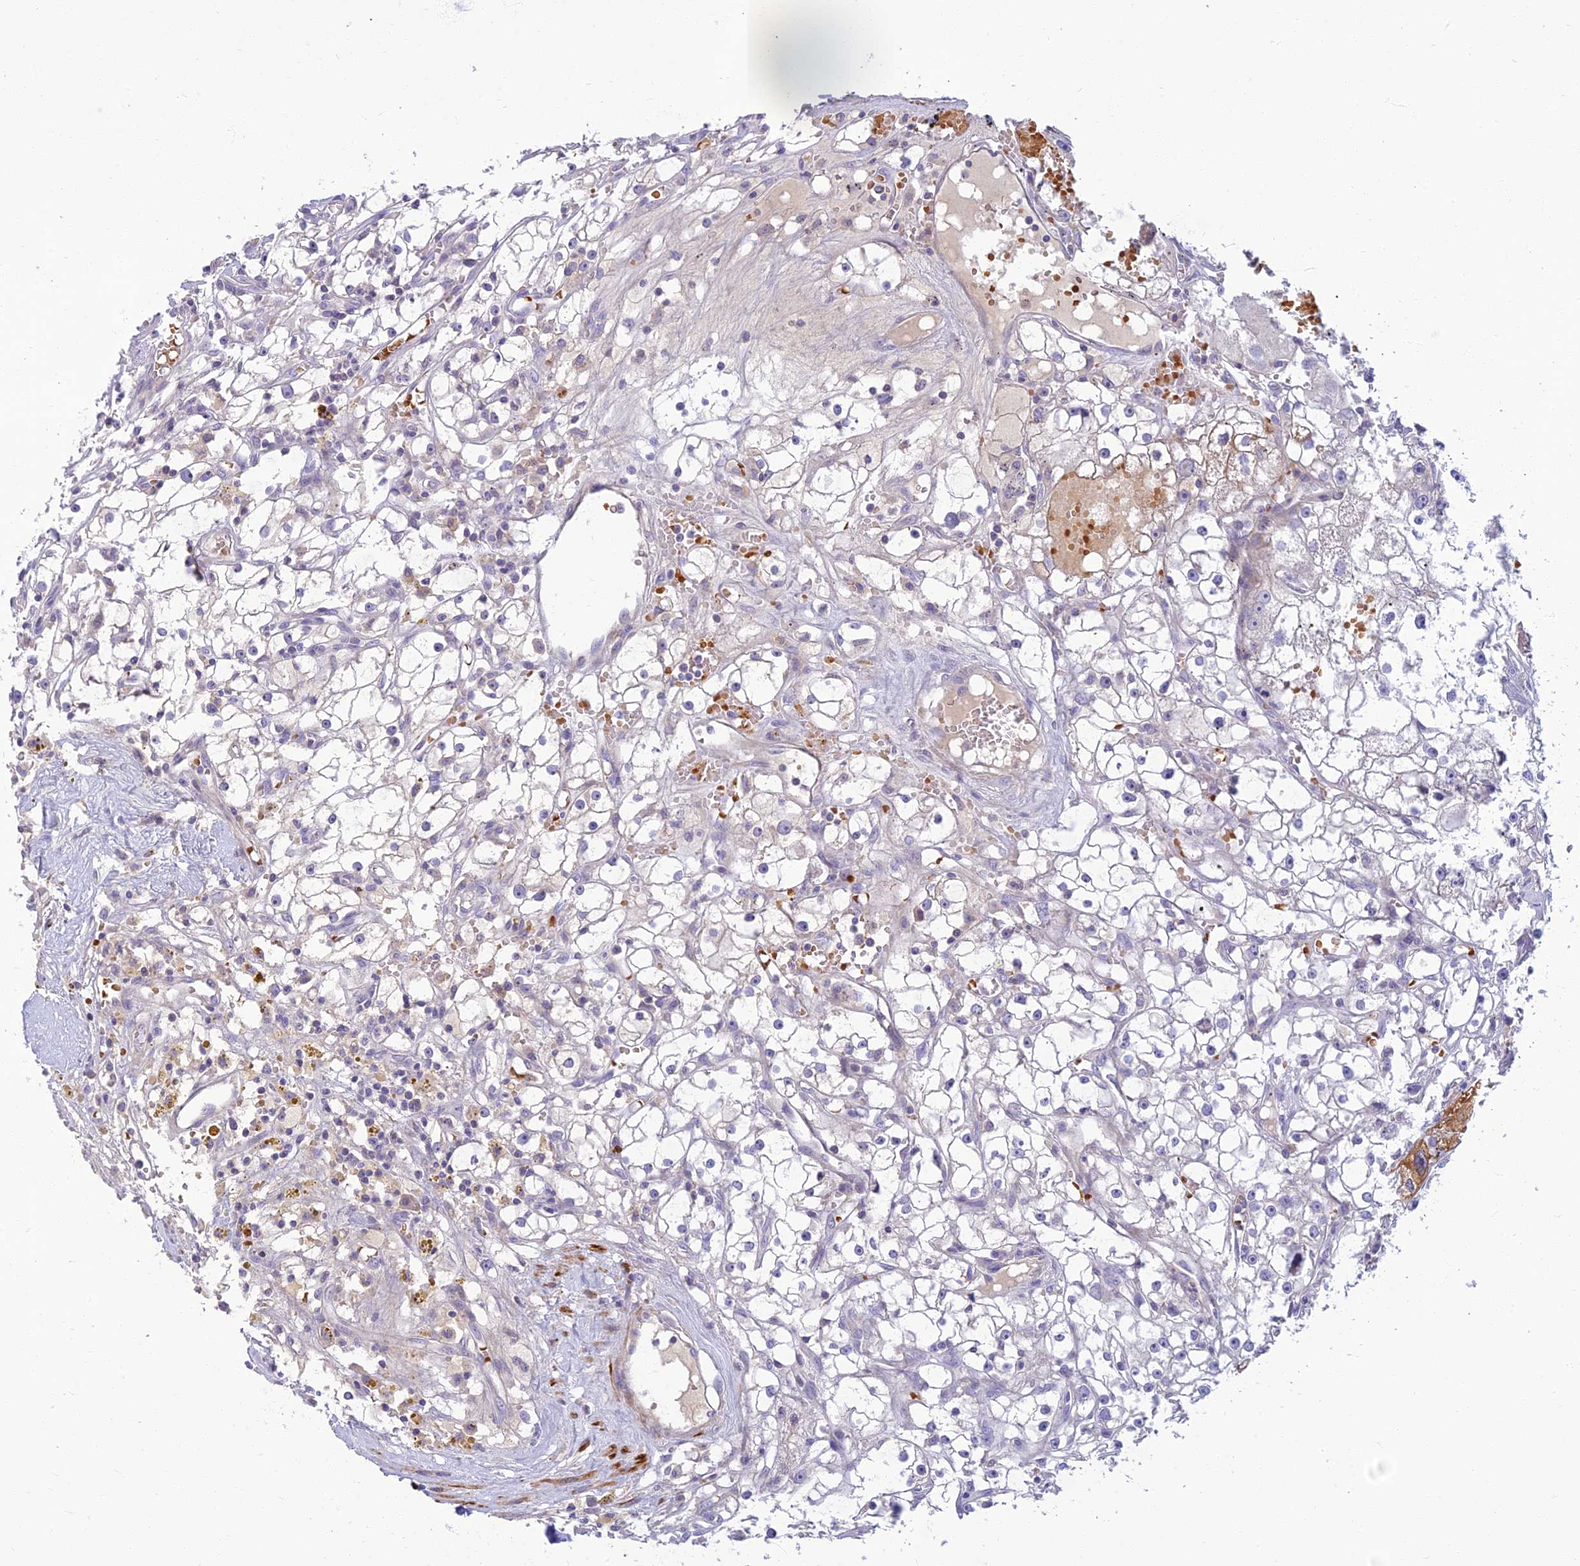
{"staining": {"intensity": "negative", "quantity": "none", "location": "none"}, "tissue": "renal cancer", "cell_type": "Tumor cells", "image_type": "cancer", "snomed": [{"axis": "morphology", "description": "Adenocarcinoma, NOS"}, {"axis": "topography", "description": "Kidney"}], "caption": "The histopathology image shows no significant positivity in tumor cells of renal adenocarcinoma.", "gene": "CLIP4", "patient": {"sex": "male", "age": 56}}